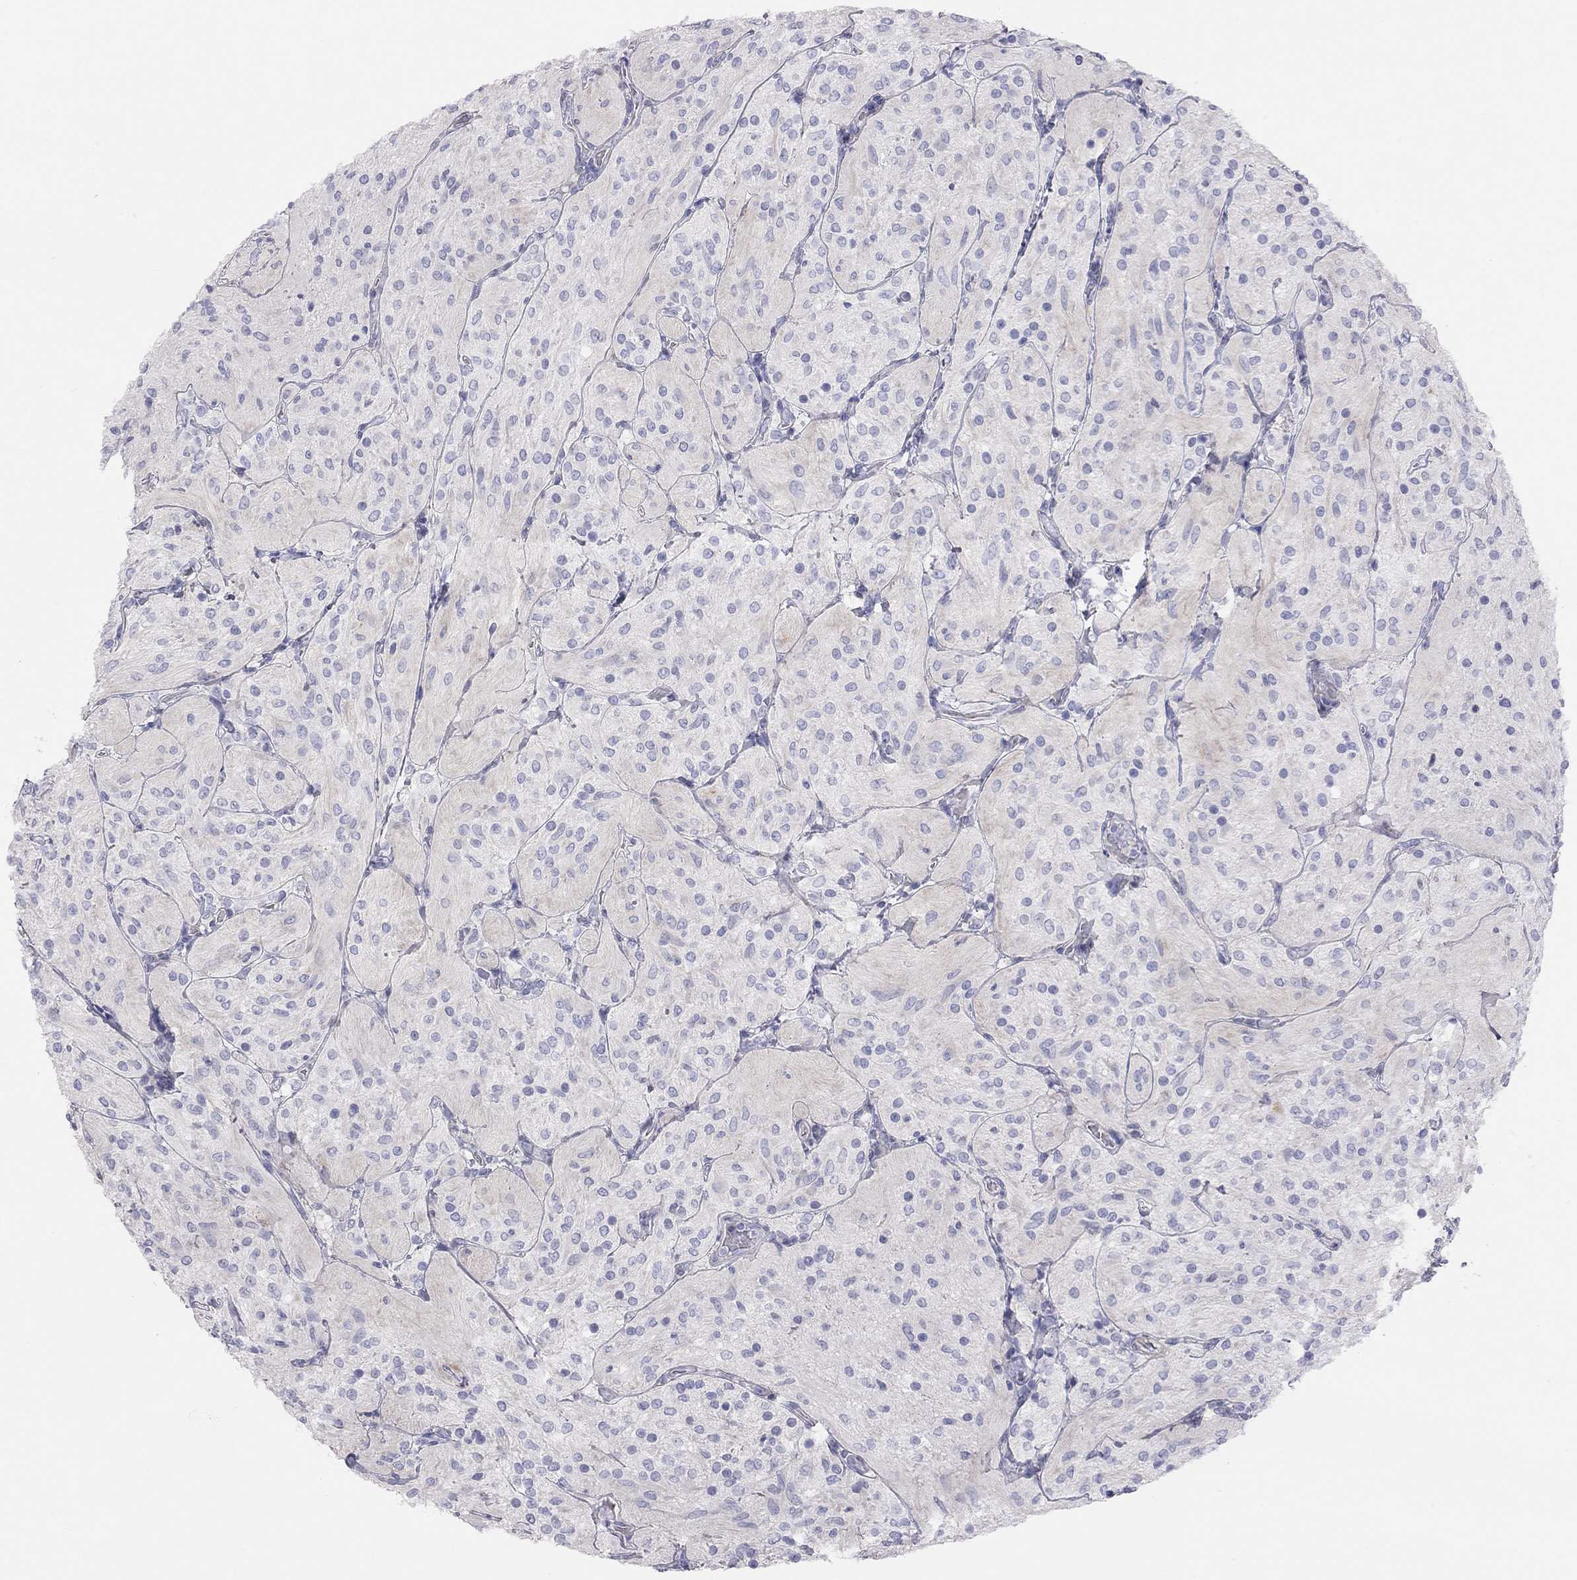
{"staining": {"intensity": "negative", "quantity": "none", "location": "none"}, "tissue": "glioma", "cell_type": "Tumor cells", "image_type": "cancer", "snomed": [{"axis": "morphology", "description": "Glioma, malignant, Low grade"}, {"axis": "topography", "description": "Brain"}], "caption": "Tumor cells show no significant expression in glioma.", "gene": "ADCYAP1", "patient": {"sex": "male", "age": 3}}